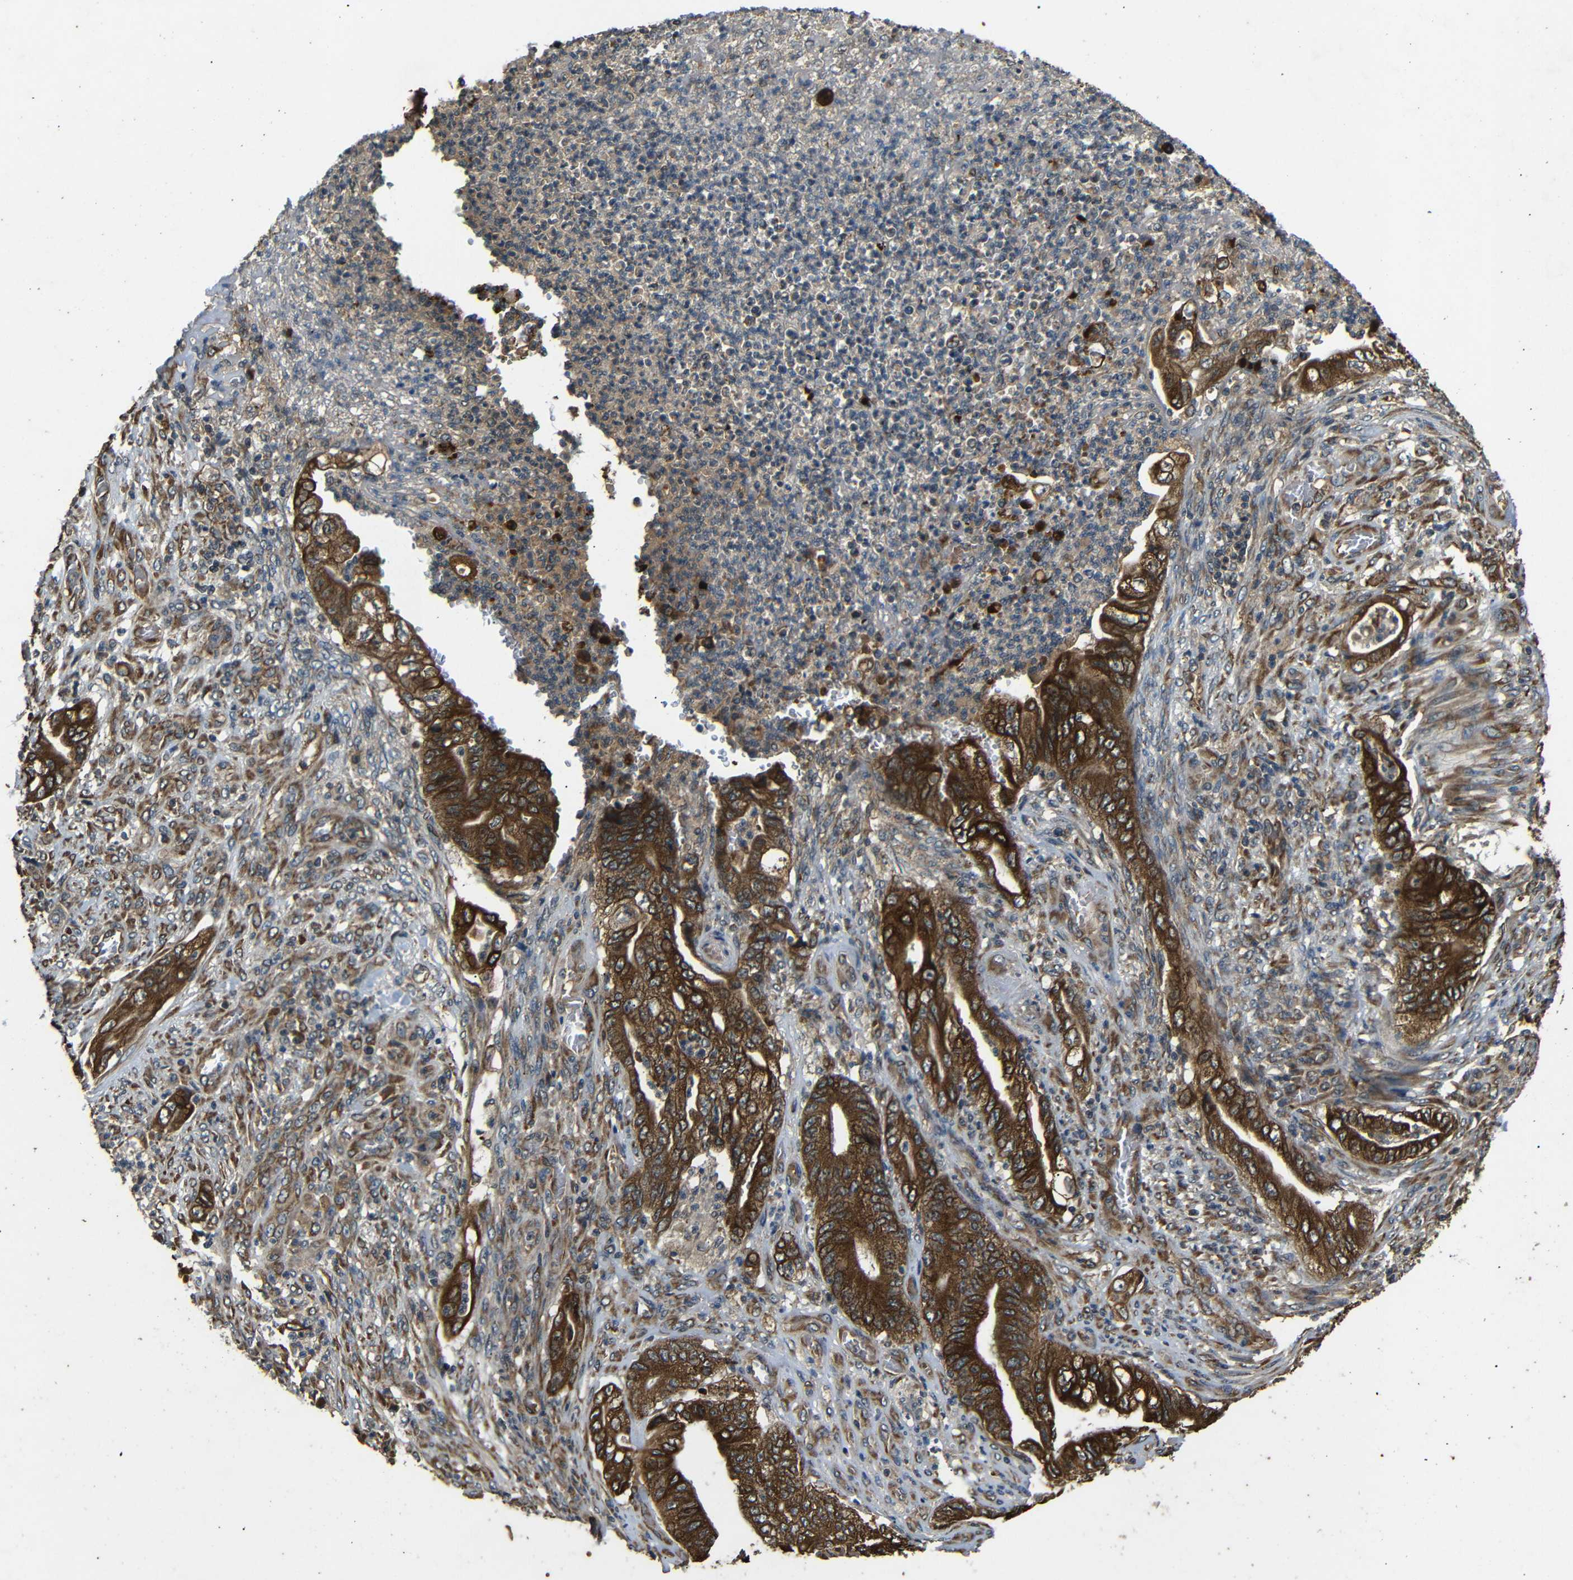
{"staining": {"intensity": "strong", "quantity": ">75%", "location": "cytoplasmic/membranous"}, "tissue": "stomach cancer", "cell_type": "Tumor cells", "image_type": "cancer", "snomed": [{"axis": "morphology", "description": "Adenocarcinoma, NOS"}, {"axis": "topography", "description": "Stomach"}], "caption": "Stomach cancer (adenocarcinoma) stained for a protein (brown) displays strong cytoplasmic/membranous positive expression in approximately >75% of tumor cells.", "gene": "TRPC1", "patient": {"sex": "female", "age": 73}}